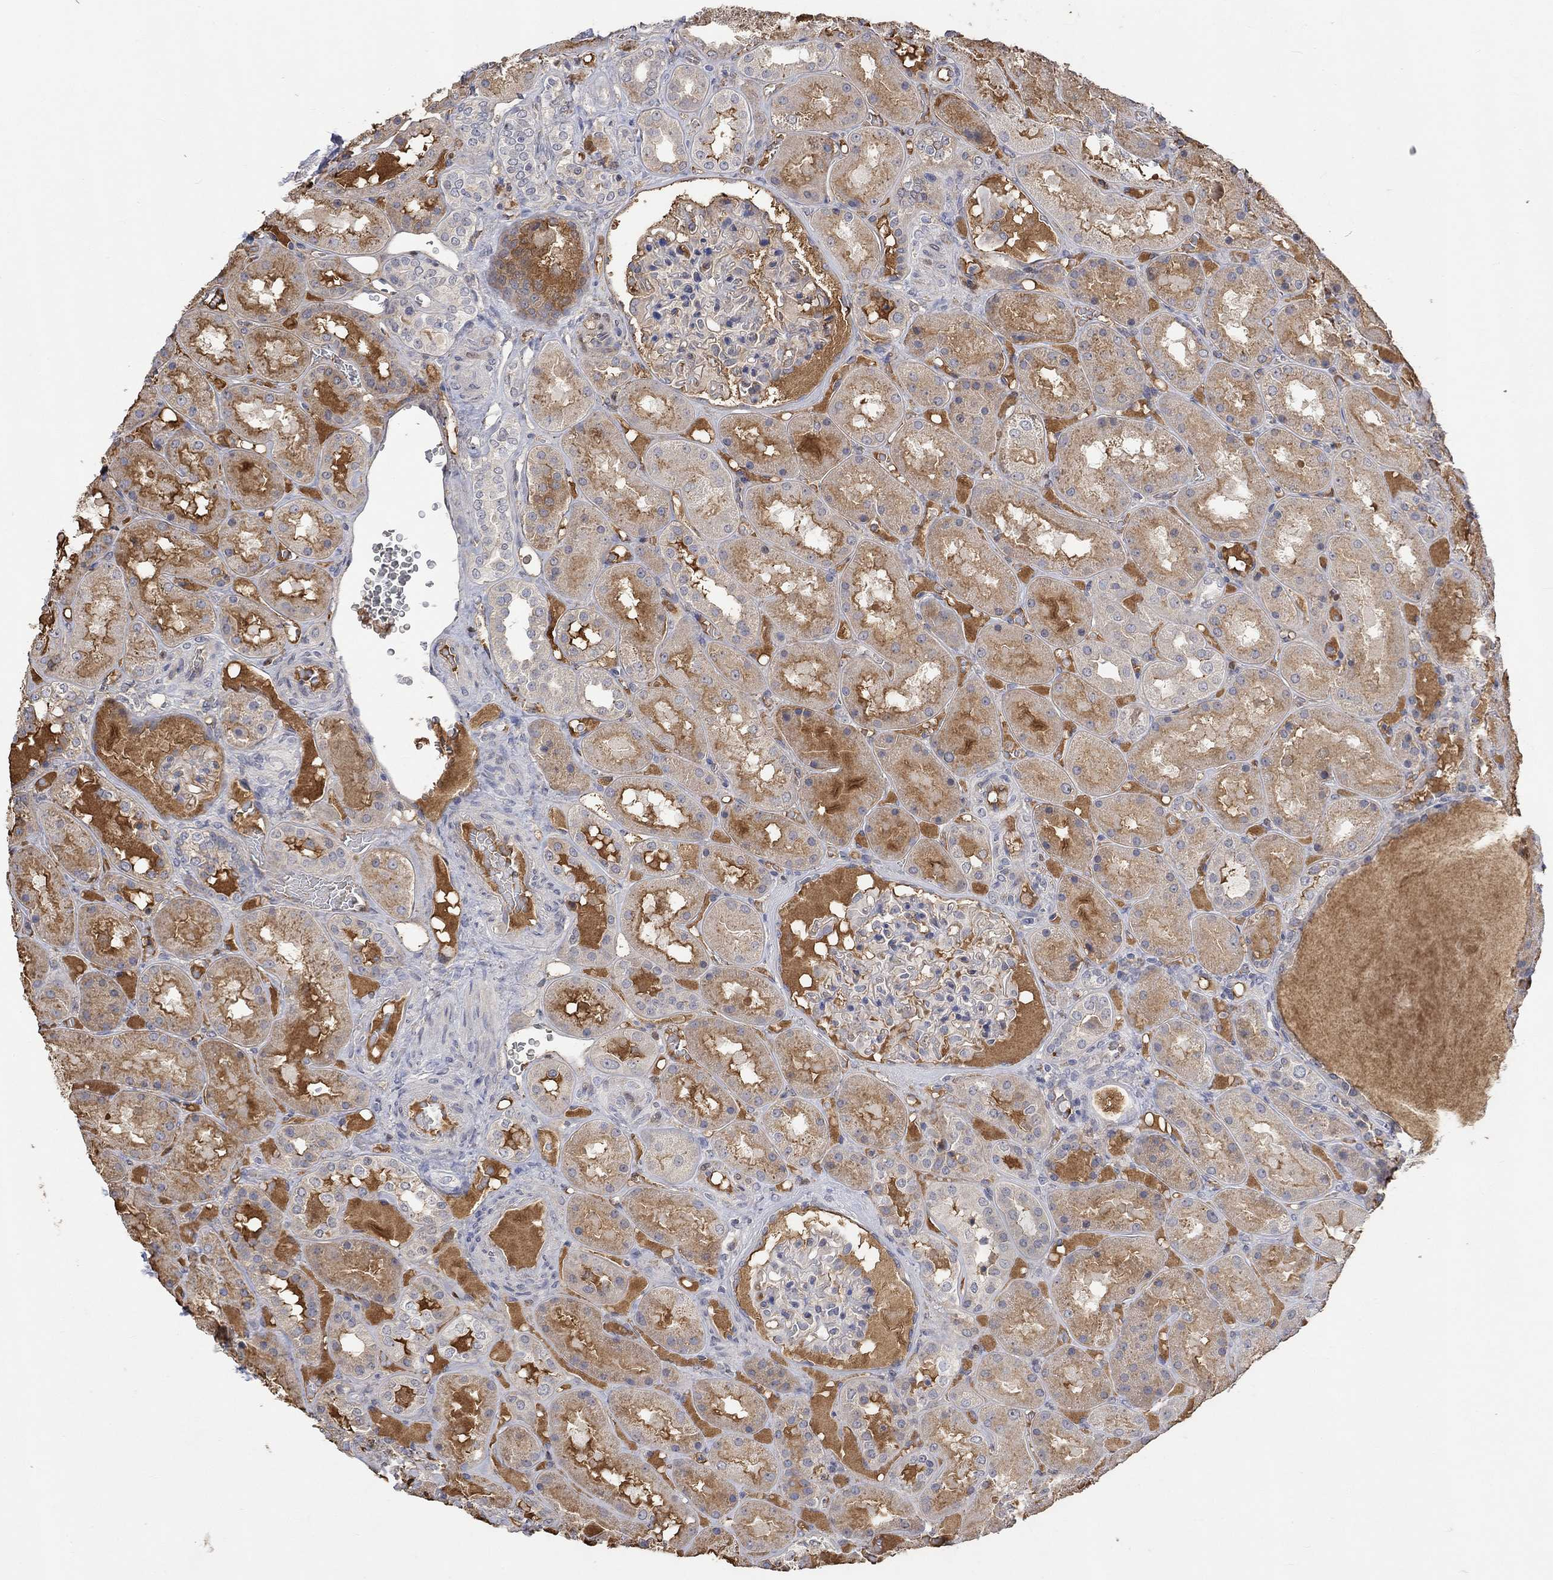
{"staining": {"intensity": "negative", "quantity": "none", "location": "none"}, "tissue": "kidney", "cell_type": "Cells in glomeruli", "image_type": "normal", "snomed": [{"axis": "morphology", "description": "Normal tissue, NOS"}, {"axis": "topography", "description": "Kidney"}], "caption": "Kidney was stained to show a protein in brown. There is no significant expression in cells in glomeruli. Brightfield microscopy of IHC stained with DAB (brown) and hematoxylin (blue), captured at high magnification.", "gene": "MSTN", "patient": {"sex": "male", "age": 73}}